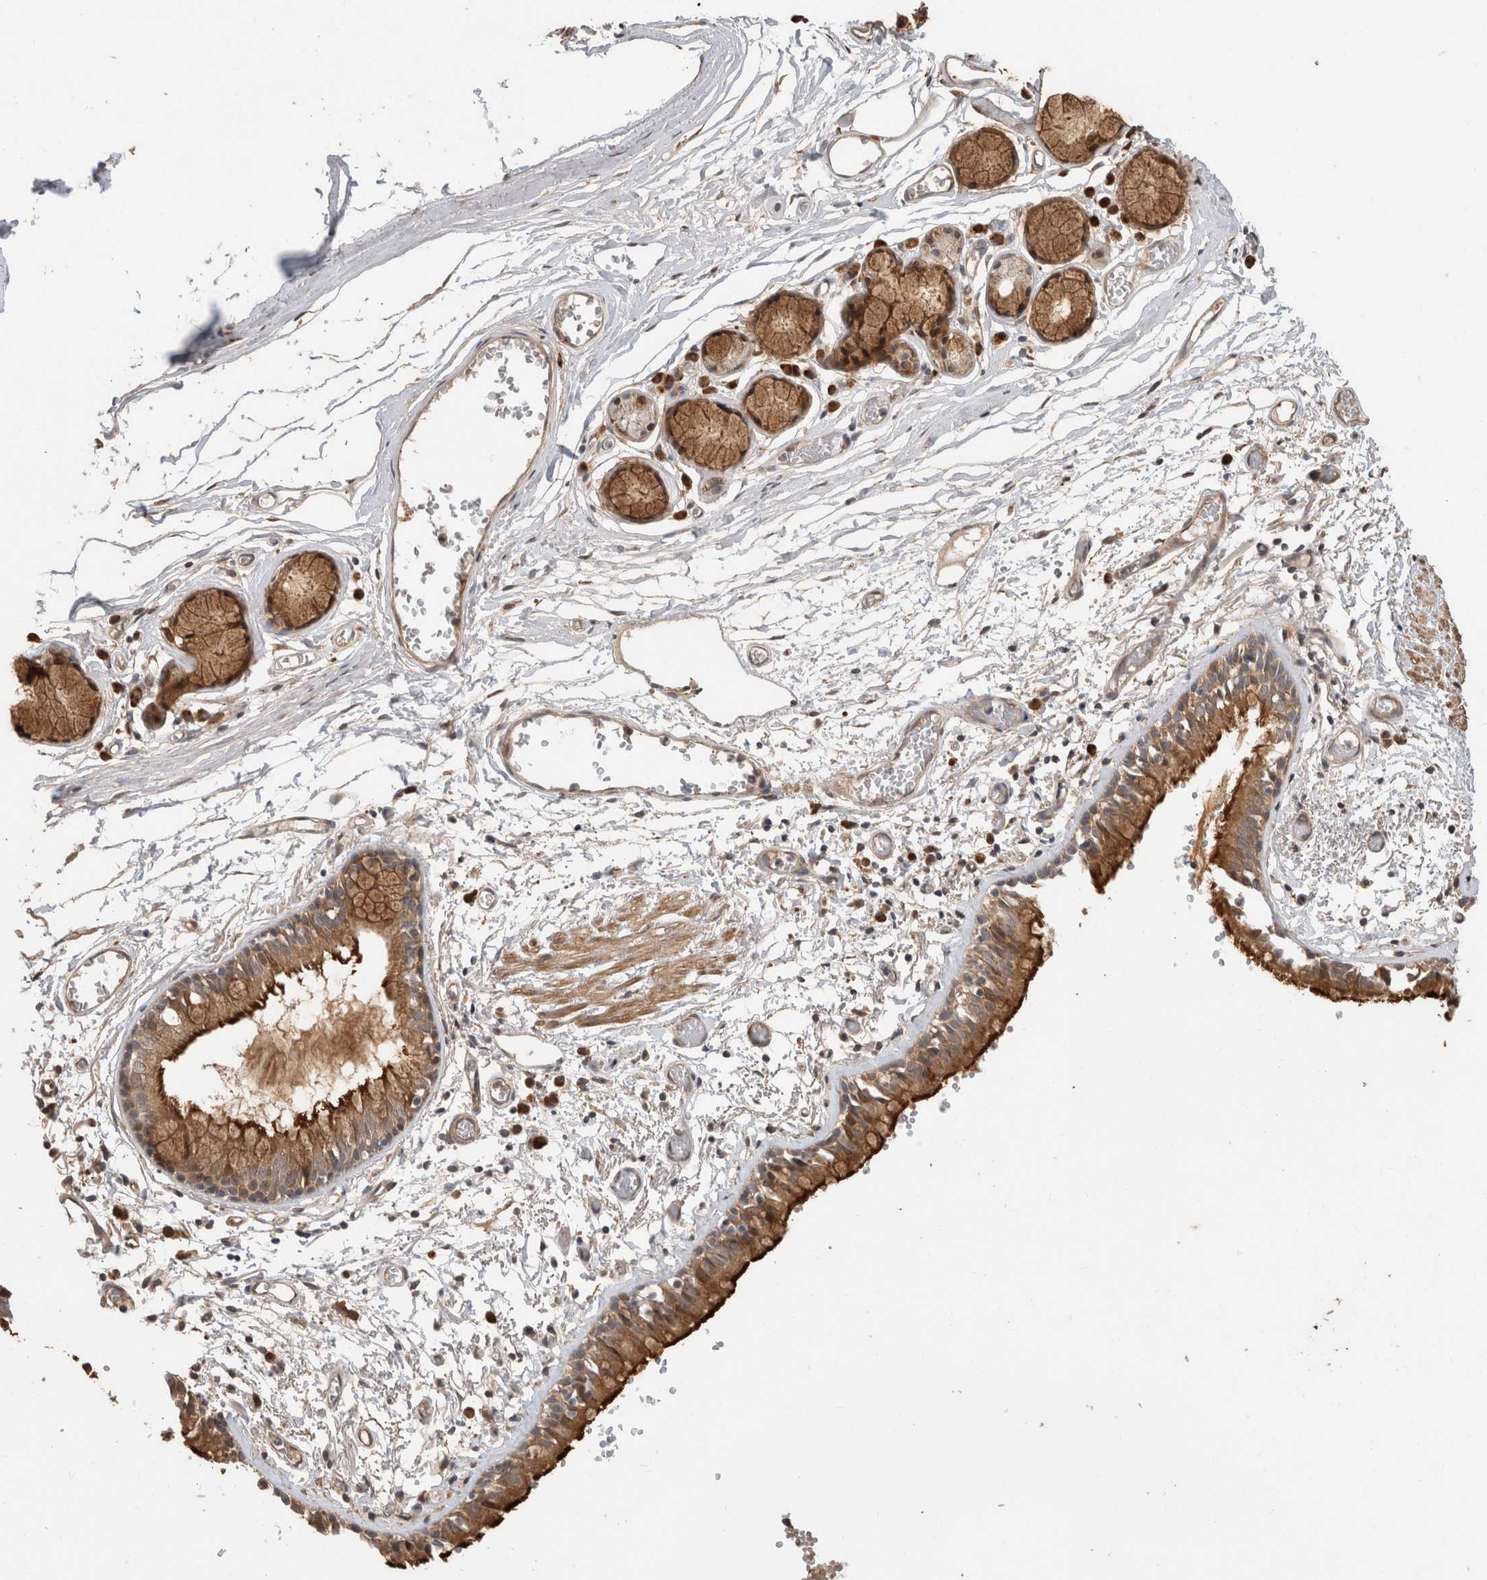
{"staining": {"intensity": "moderate", "quantity": ">75%", "location": "cytoplasmic/membranous"}, "tissue": "bronchus", "cell_type": "Respiratory epithelial cells", "image_type": "normal", "snomed": [{"axis": "morphology", "description": "Normal tissue, NOS"}, {"axis": "topography", "description": "Bronchus"}, {"axis": "topography", "description": "Lung"}], "caption": "Human bronchus stained for a protein (brown) demonstrates moderate cytoplasmic/membranous positive expression in approximately >75% of respiratory epithelial cells.", "gene": "PCDHB15", "patient": {"sex": "male", "age": 56}}